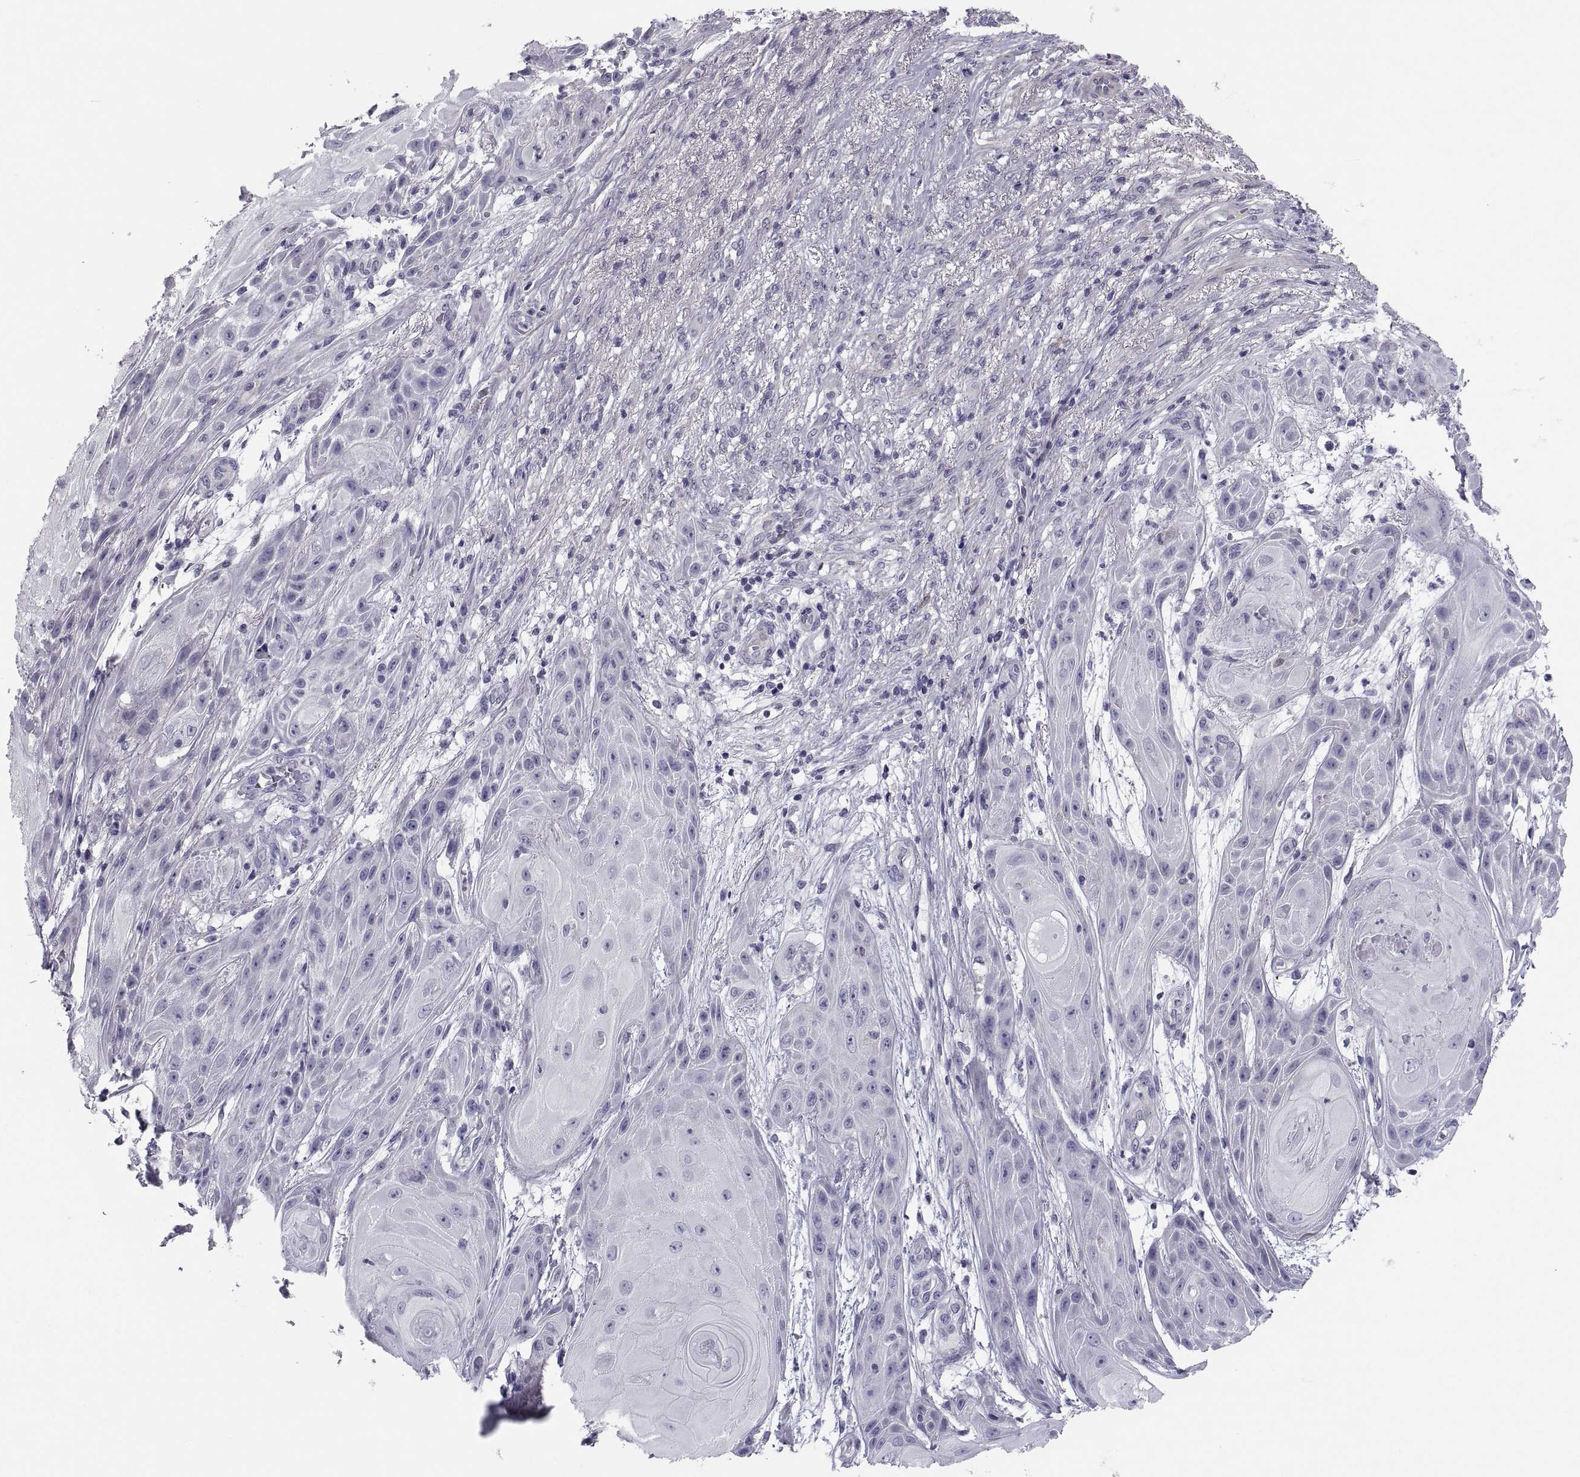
{"staining": {"intensity": "negative", "quantity": "none", "location": "none"}, "tissue": "skin cancer", "cell_type": "Tumor cells", "image_type": "cancer", "snomed": [{"axis": "morphology", "description": "Squamous cell carcinoma, NOS"}, {"axis": "topography", "description": "Skin"}], "caption": "Immunohistochemistry (IHC) histopathology image of skin cancer stained for a protein (brown), which reveals no expression in tumor cells.", "gene": "PDZRN4", "patient": {"sex": "male", "age": 62}}